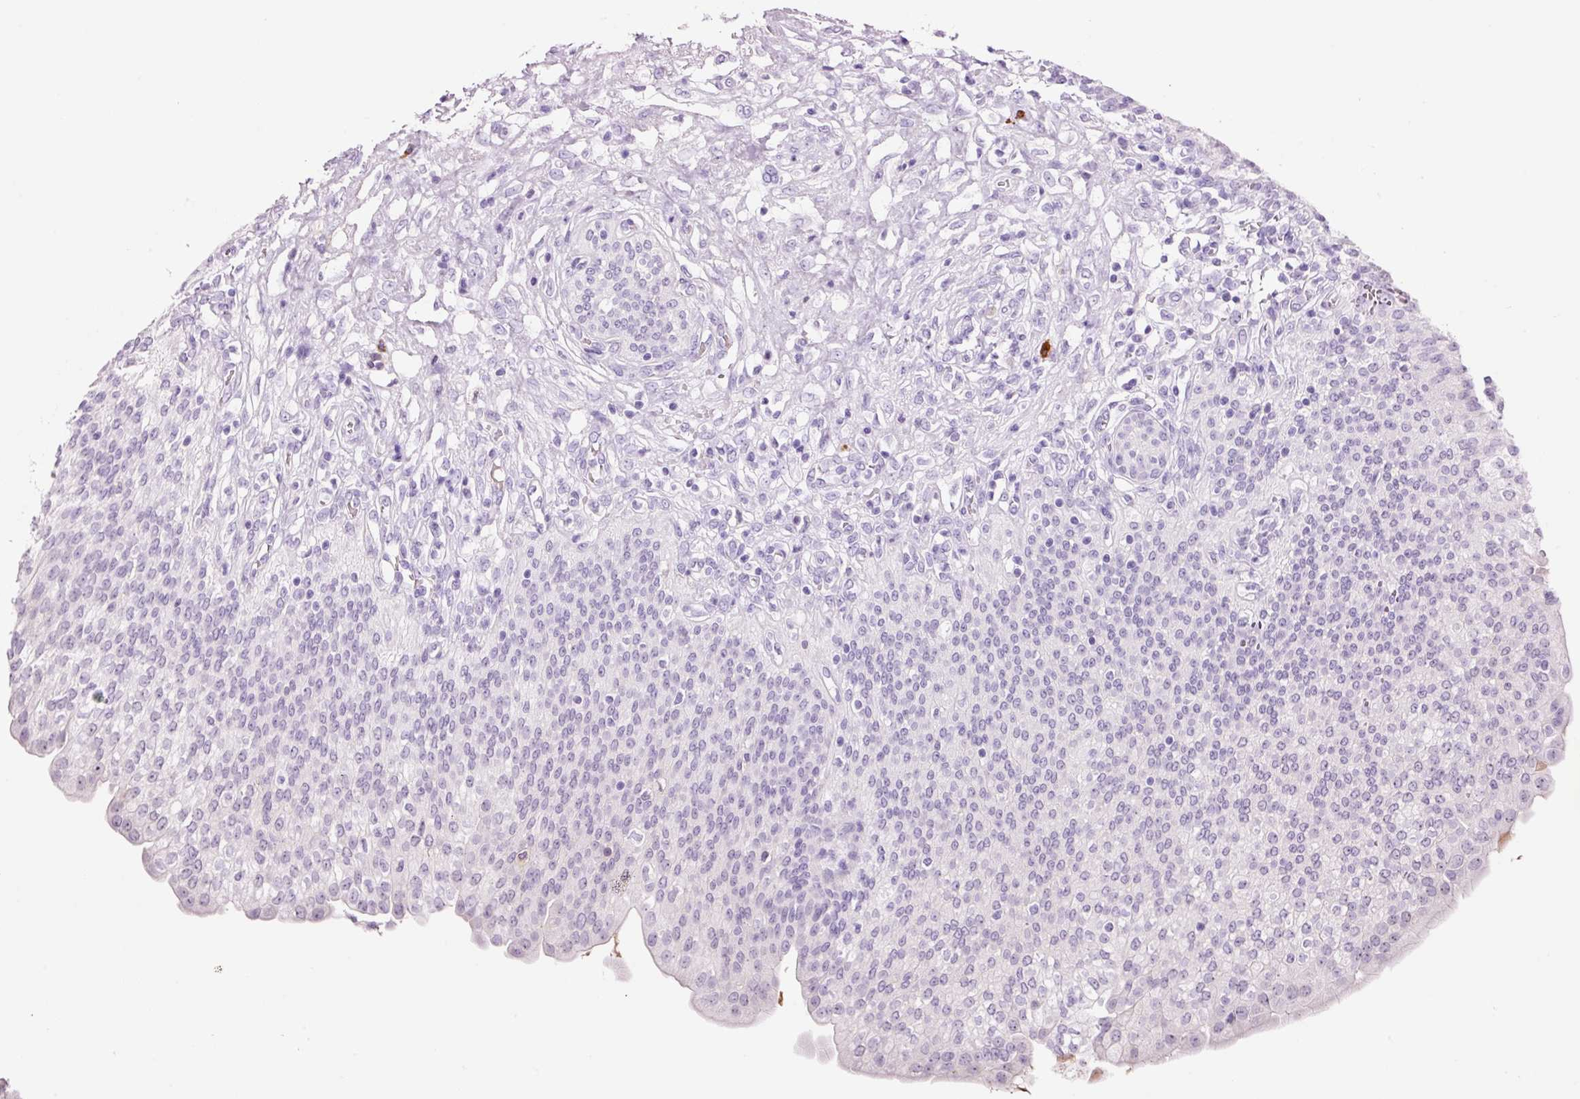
{"staining": {"intensity": "negative", "quantity": "none", "location": "none"}, "tissue": "urothelial cancer", "cell_type": "Tumor cells", "image_type": "cancer", "snomed": [{"axis": "morphology", "description": "Urothelial carcinoma, High grade"}, {"axis": "topography", "description": "Urinary bladder"}], "caption": "High magnification brightfield microscopy of urothelial cancer stained with DAB (3,3'-diaminobenzidine) (brown) and counterstained with hematoxylin (blue): tumor cells show no significant expression.", "gene": "KLF1", "patient": {"sex": "female", "age": 79}}